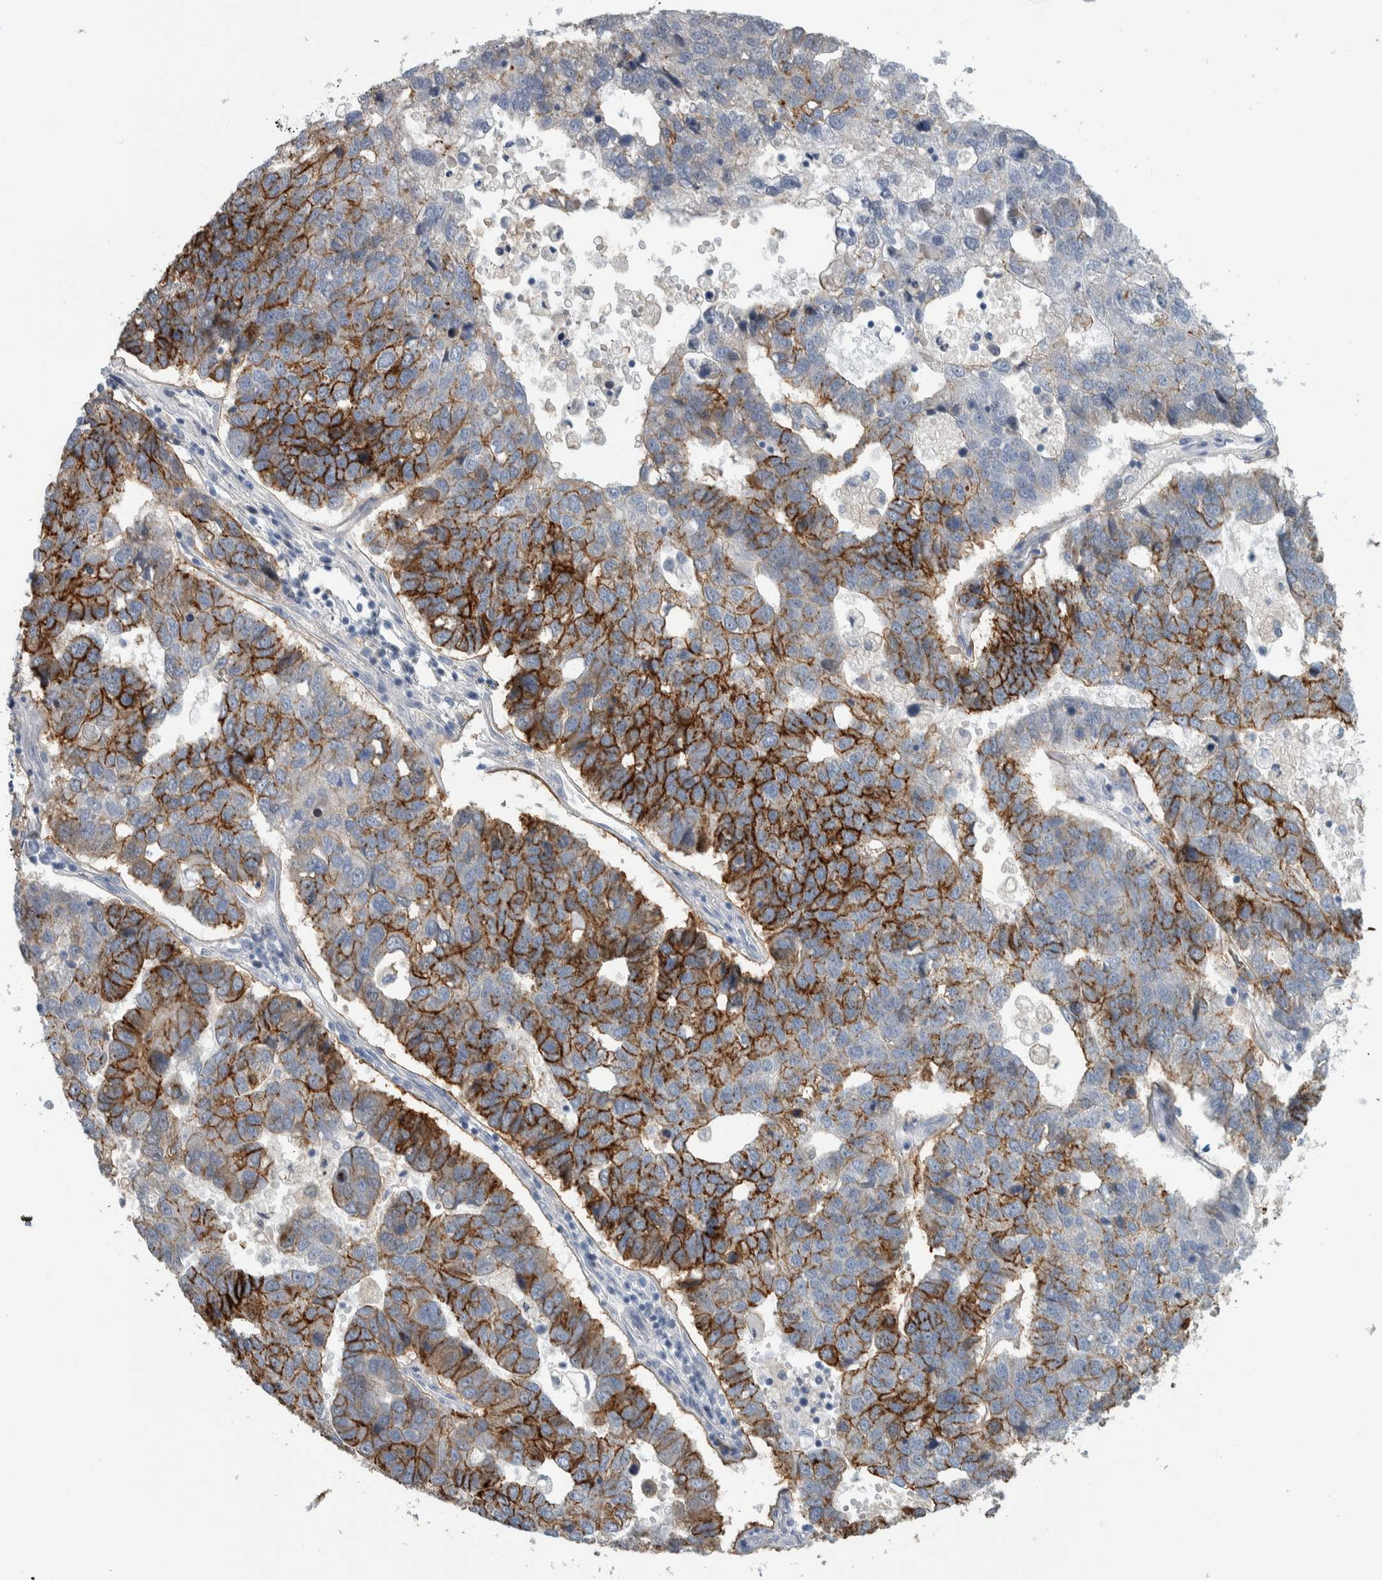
{"staining": {"intensity": "strong", "quantity": "25%-75%", "location": "cytoplasmic/membranous"}, "tissue": "pancreatic cancer", "cell_type": "Tumor cells", "image_type": "cancer", "snomed": [{"axis": "morphology", "description": "Adenocarcinoma, NOS"}, {"axis": "topography", "description": "Pancreas"}], "caption": "Human pancreatic cancer stained with a protein marker displays strong staining in tumor cells.", "gene": "CDH17", "patient": {"sex": "female", "age": 61}}